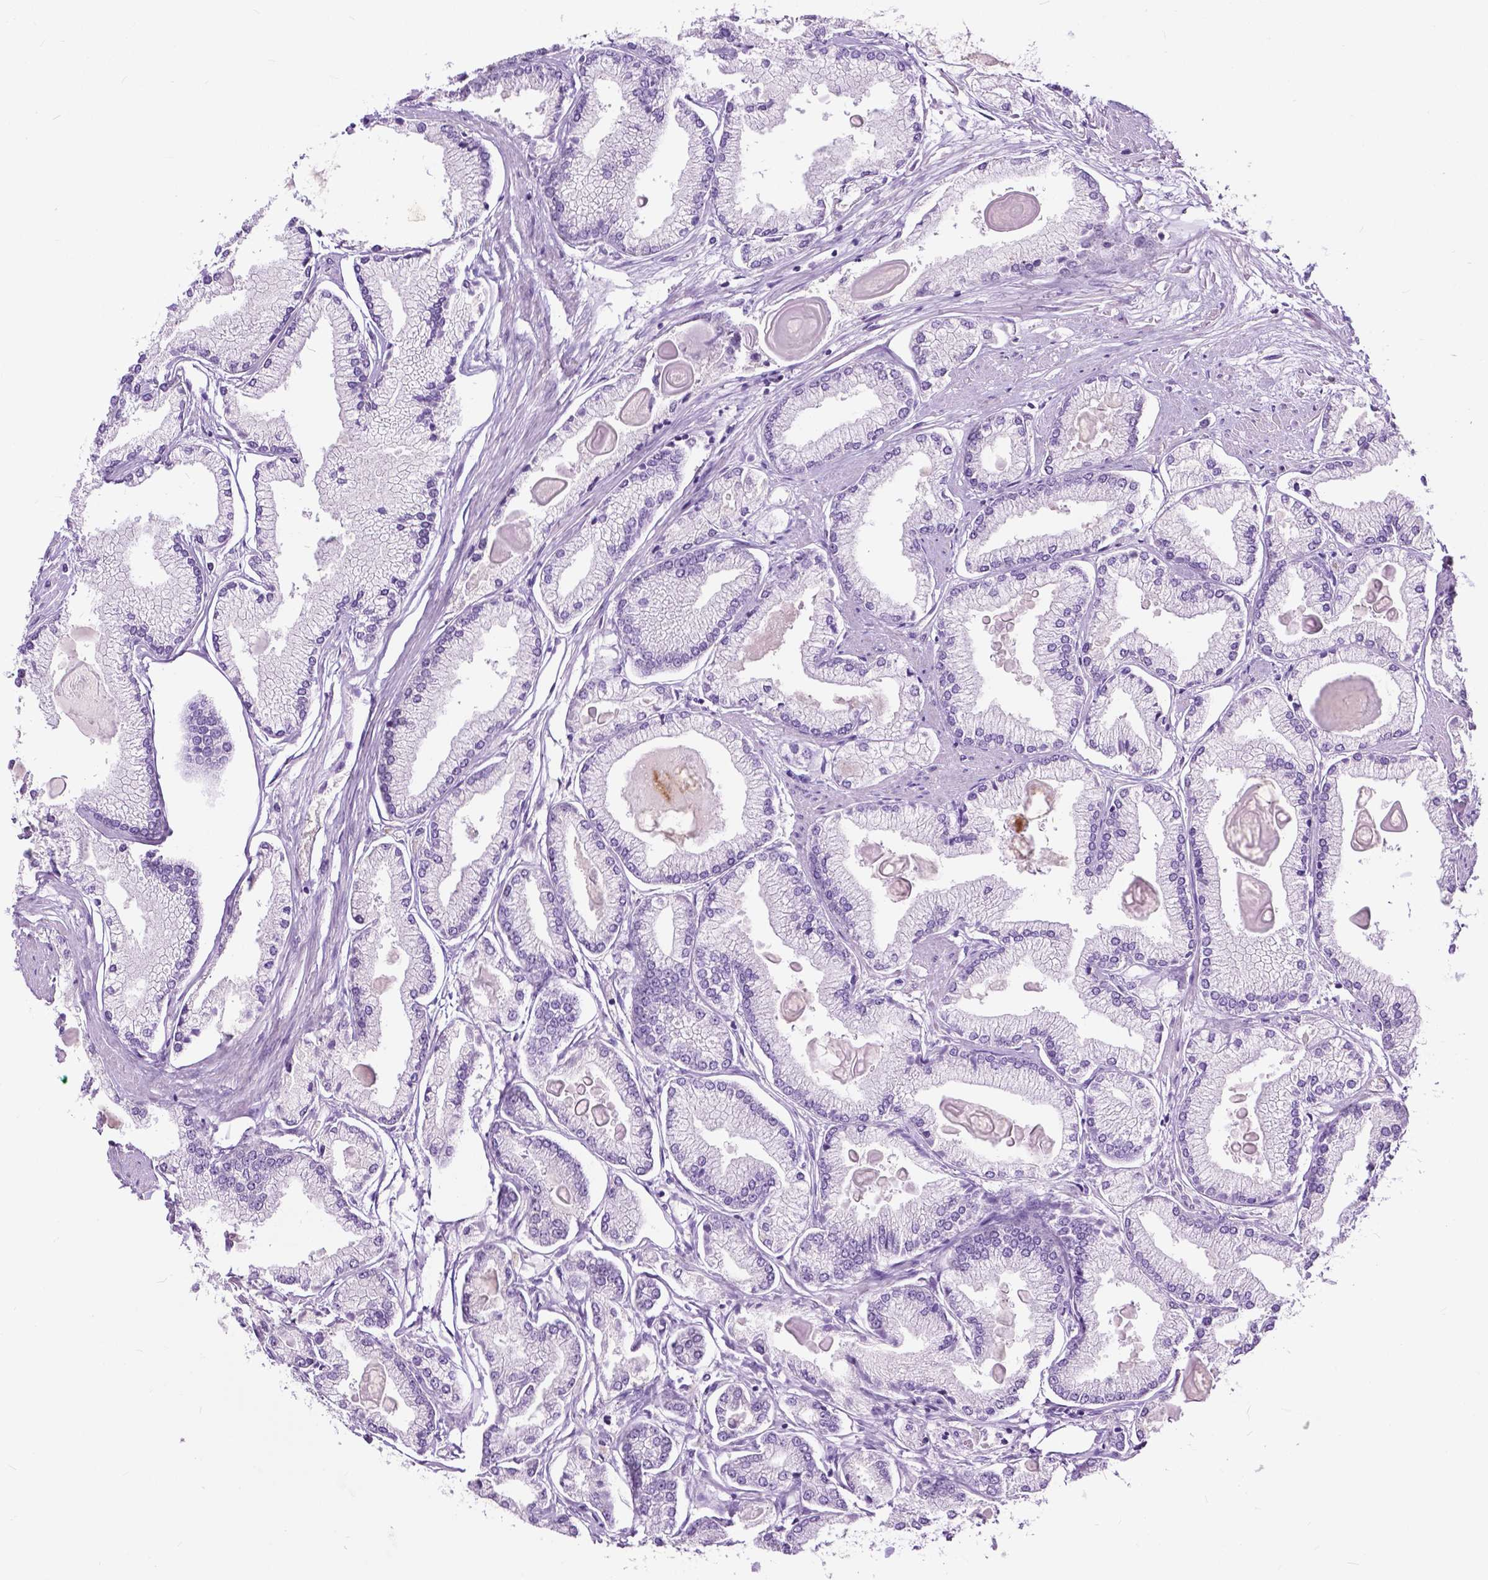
{"staining": {"intensity": "negative", "quantity": "none", "location": "none"}, "tissue": "prostate cancer", "cell_type": "Tumor cells", "image_type": "cancer", "snomed": [{"axis": "morphology", "description": "Adenocarcinoma, High grade"}, {"axis": "topography", "description": "Prostate"}], "caption": "Prostate cancer (adenocarcinoma (high-grade)) stained for a protein using immunohistochemistry (IHC) shows no expression tumor cells.", "gene": "GPR37L1", "patient": {"sex": "male", "age": 68}}